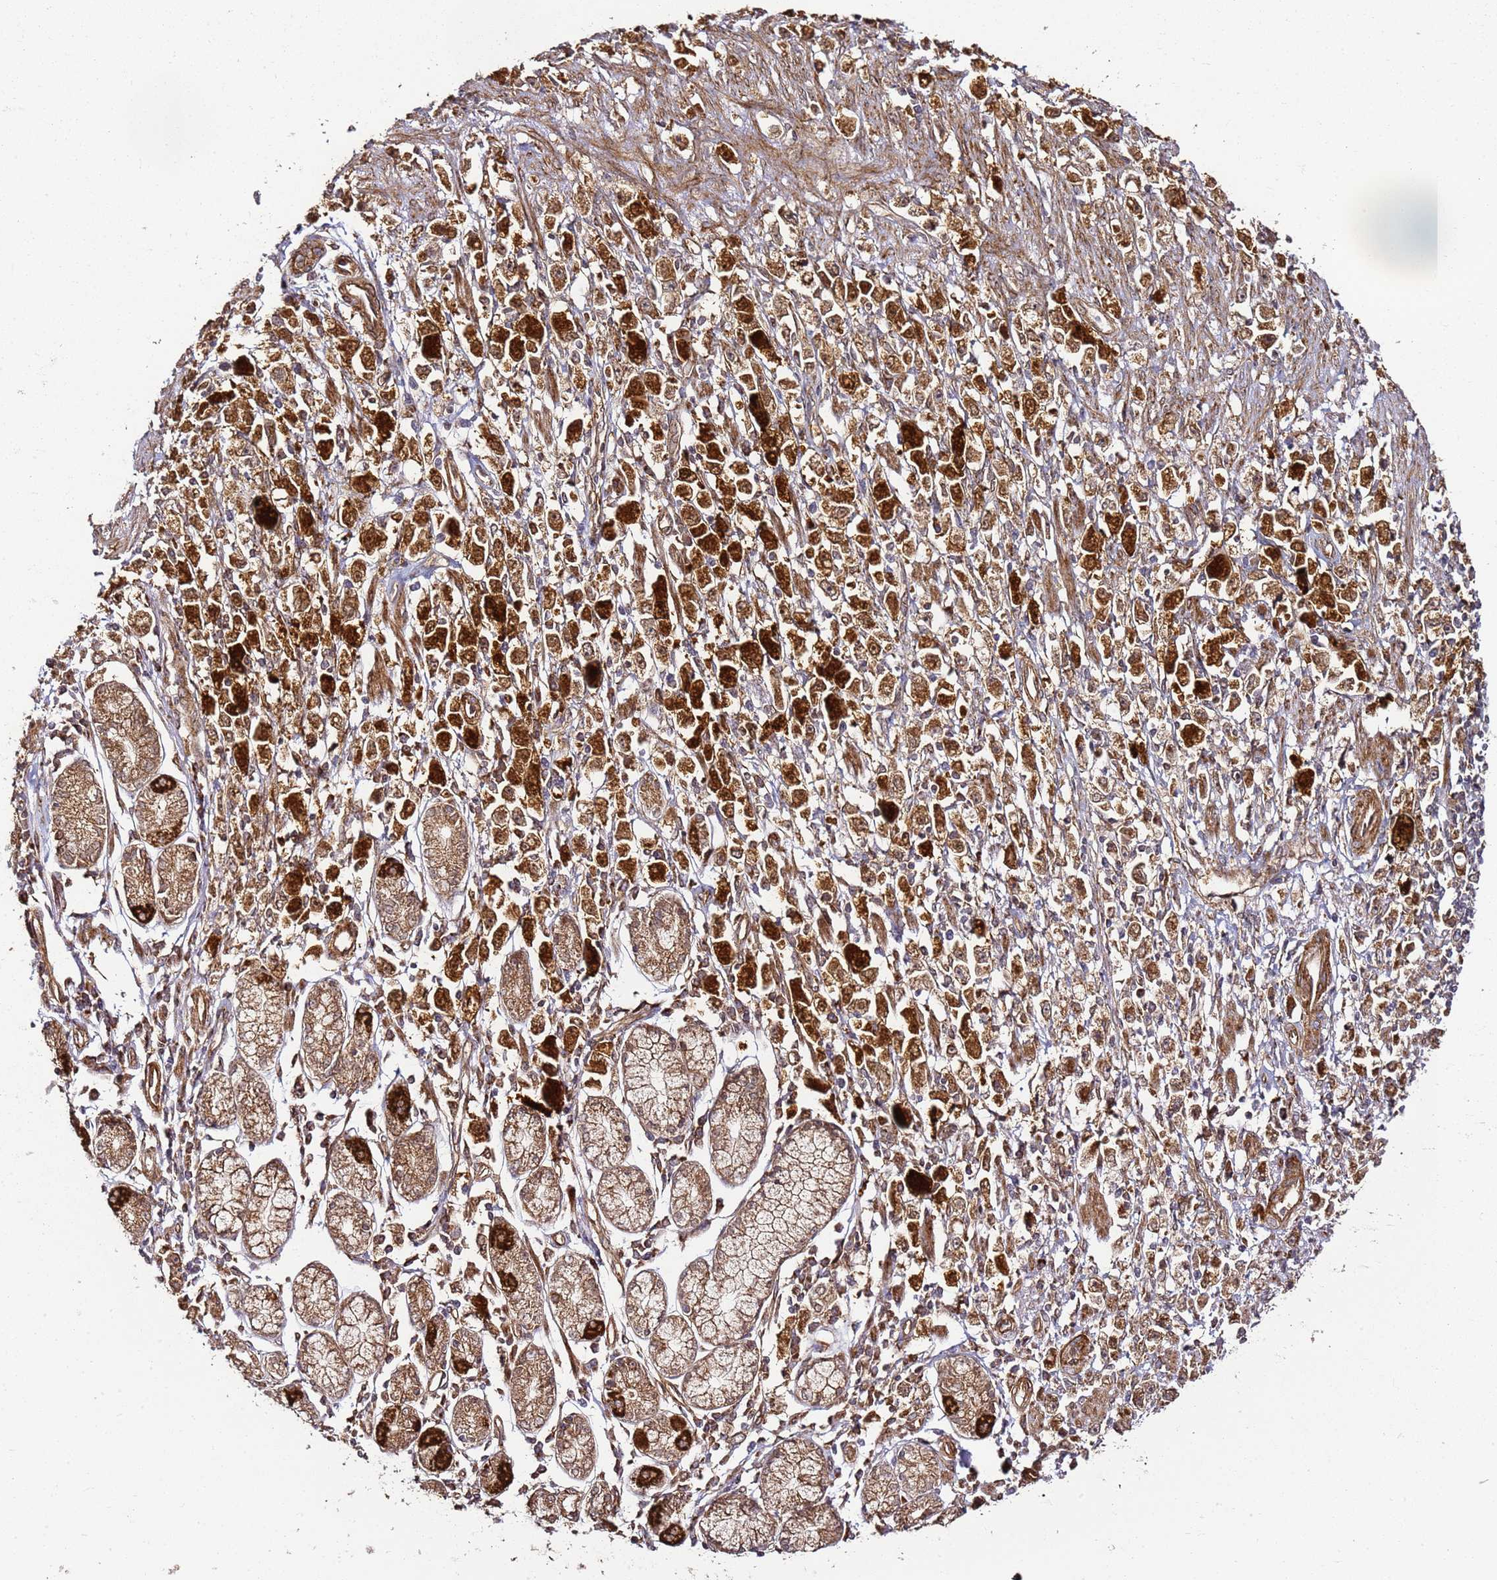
{"staining": {"intensity": "strong", "quantity": ">75%", "location": "cytoplasmic/membranous"}, "tissue": "stomach cancer", "cell_type": "Tumor cells", "image_type": "cancer", "snomed": [{"axis": "morphology", "description": "Adenocarcinoma, NOS"}, {"axis": "topography", "description": "Stomach"}], "caption": "The immunohistochemical stain shows strong cytoplasmic/membranous expression in tumor cells of adenocarcinoma (stomach) tissue.", "gene": "TM2D2", "patient": {"sex": "female", "age": 59}}